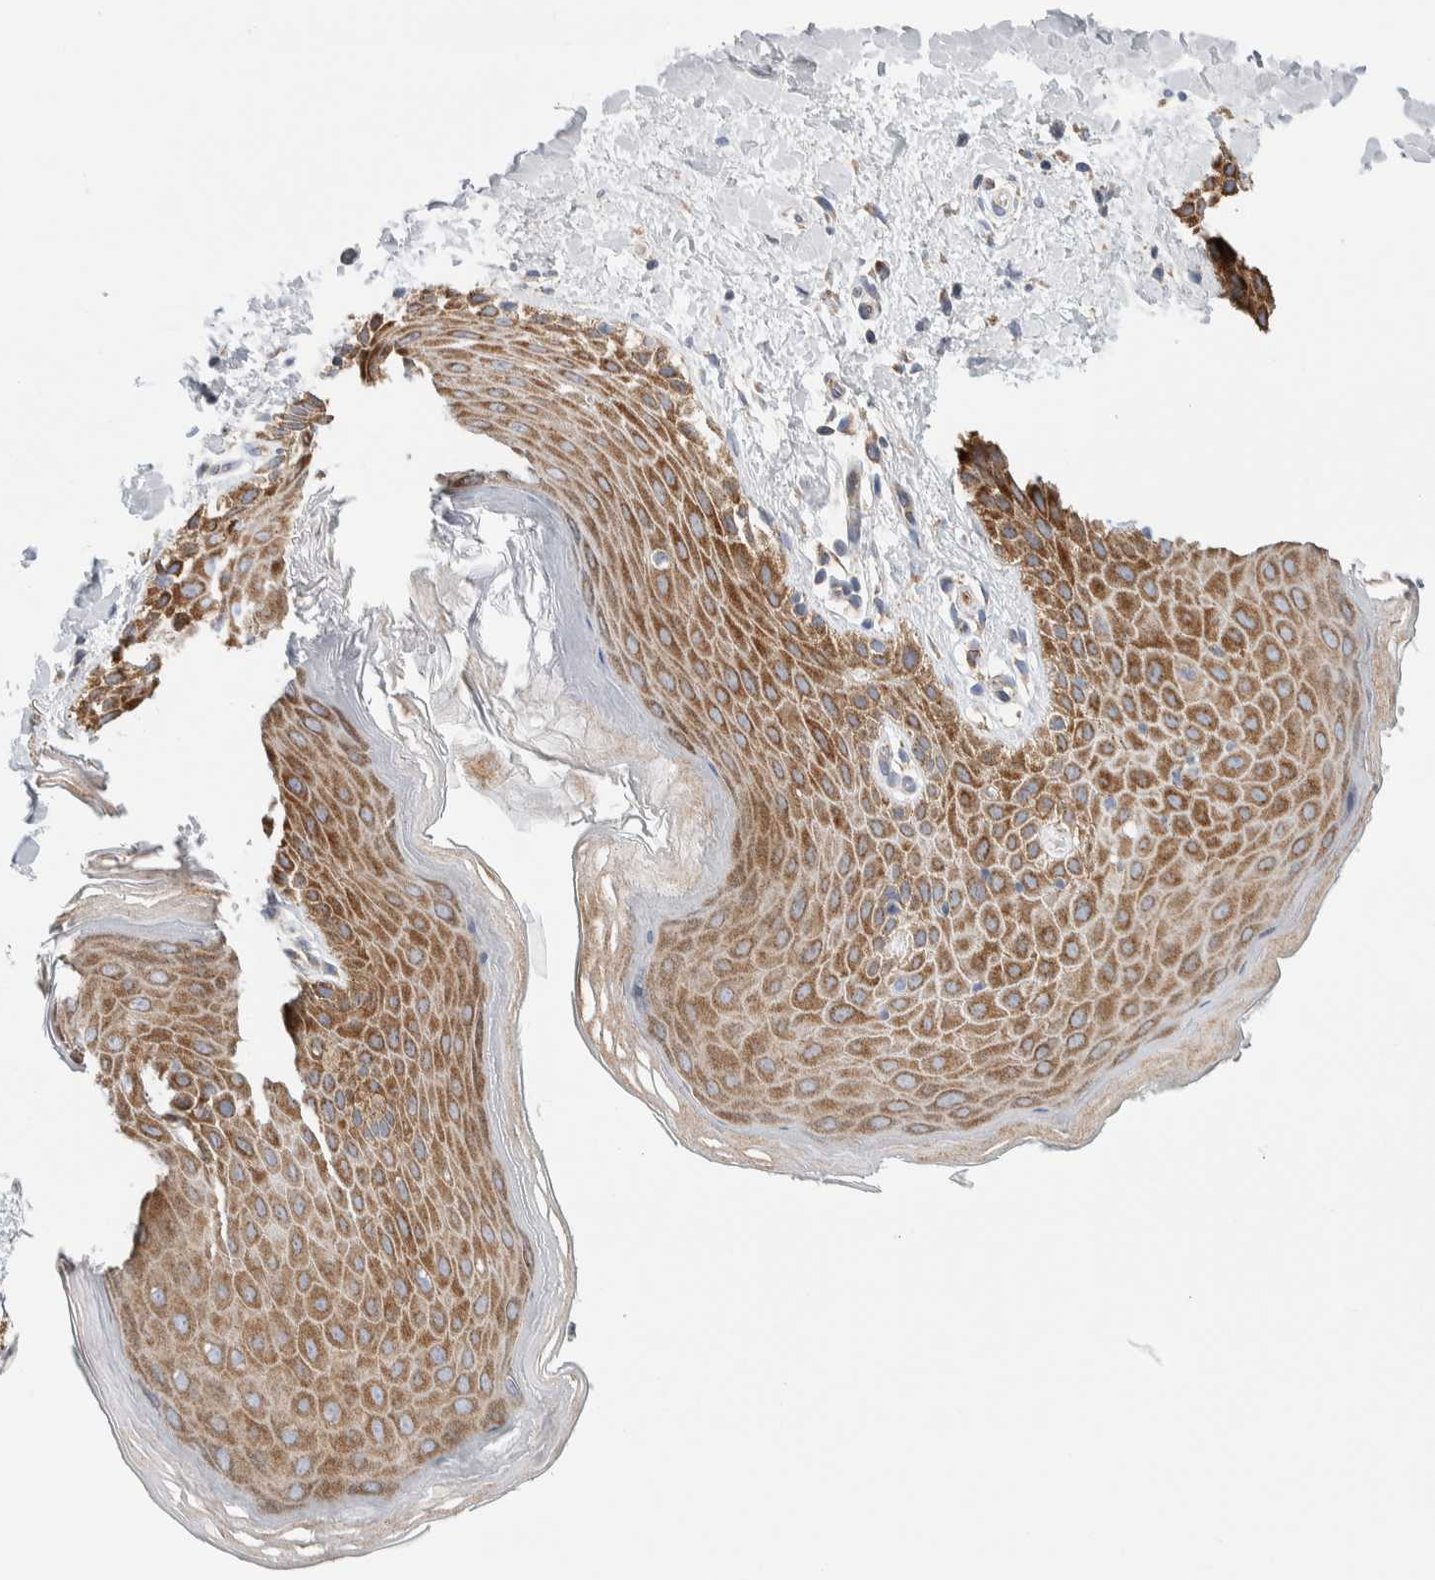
{"staining": {"intensity": "strong", "quantity": ">75%", "location": "cytoplasmic/membranous"}, "tissue": "skin", "cell_type": "Epidermal cells", "image_type": "normal", "snomed": [{"axis": "morphology", "description": "Normal tissue, NOS"}, {"axis": "topography", "description": "Anal"}, {"axis": "topography", "description": "Peripheral nerve tissue"}], "caption": "A brown stain highlights strong cytoplasmic/membranous expression of a protein in epidermal cells of normal human skin. (Brightfield microscopy of DAB IHC at high magnification).", "gene": "RACK1", "patient": {"sex": "male", "age": 44}}